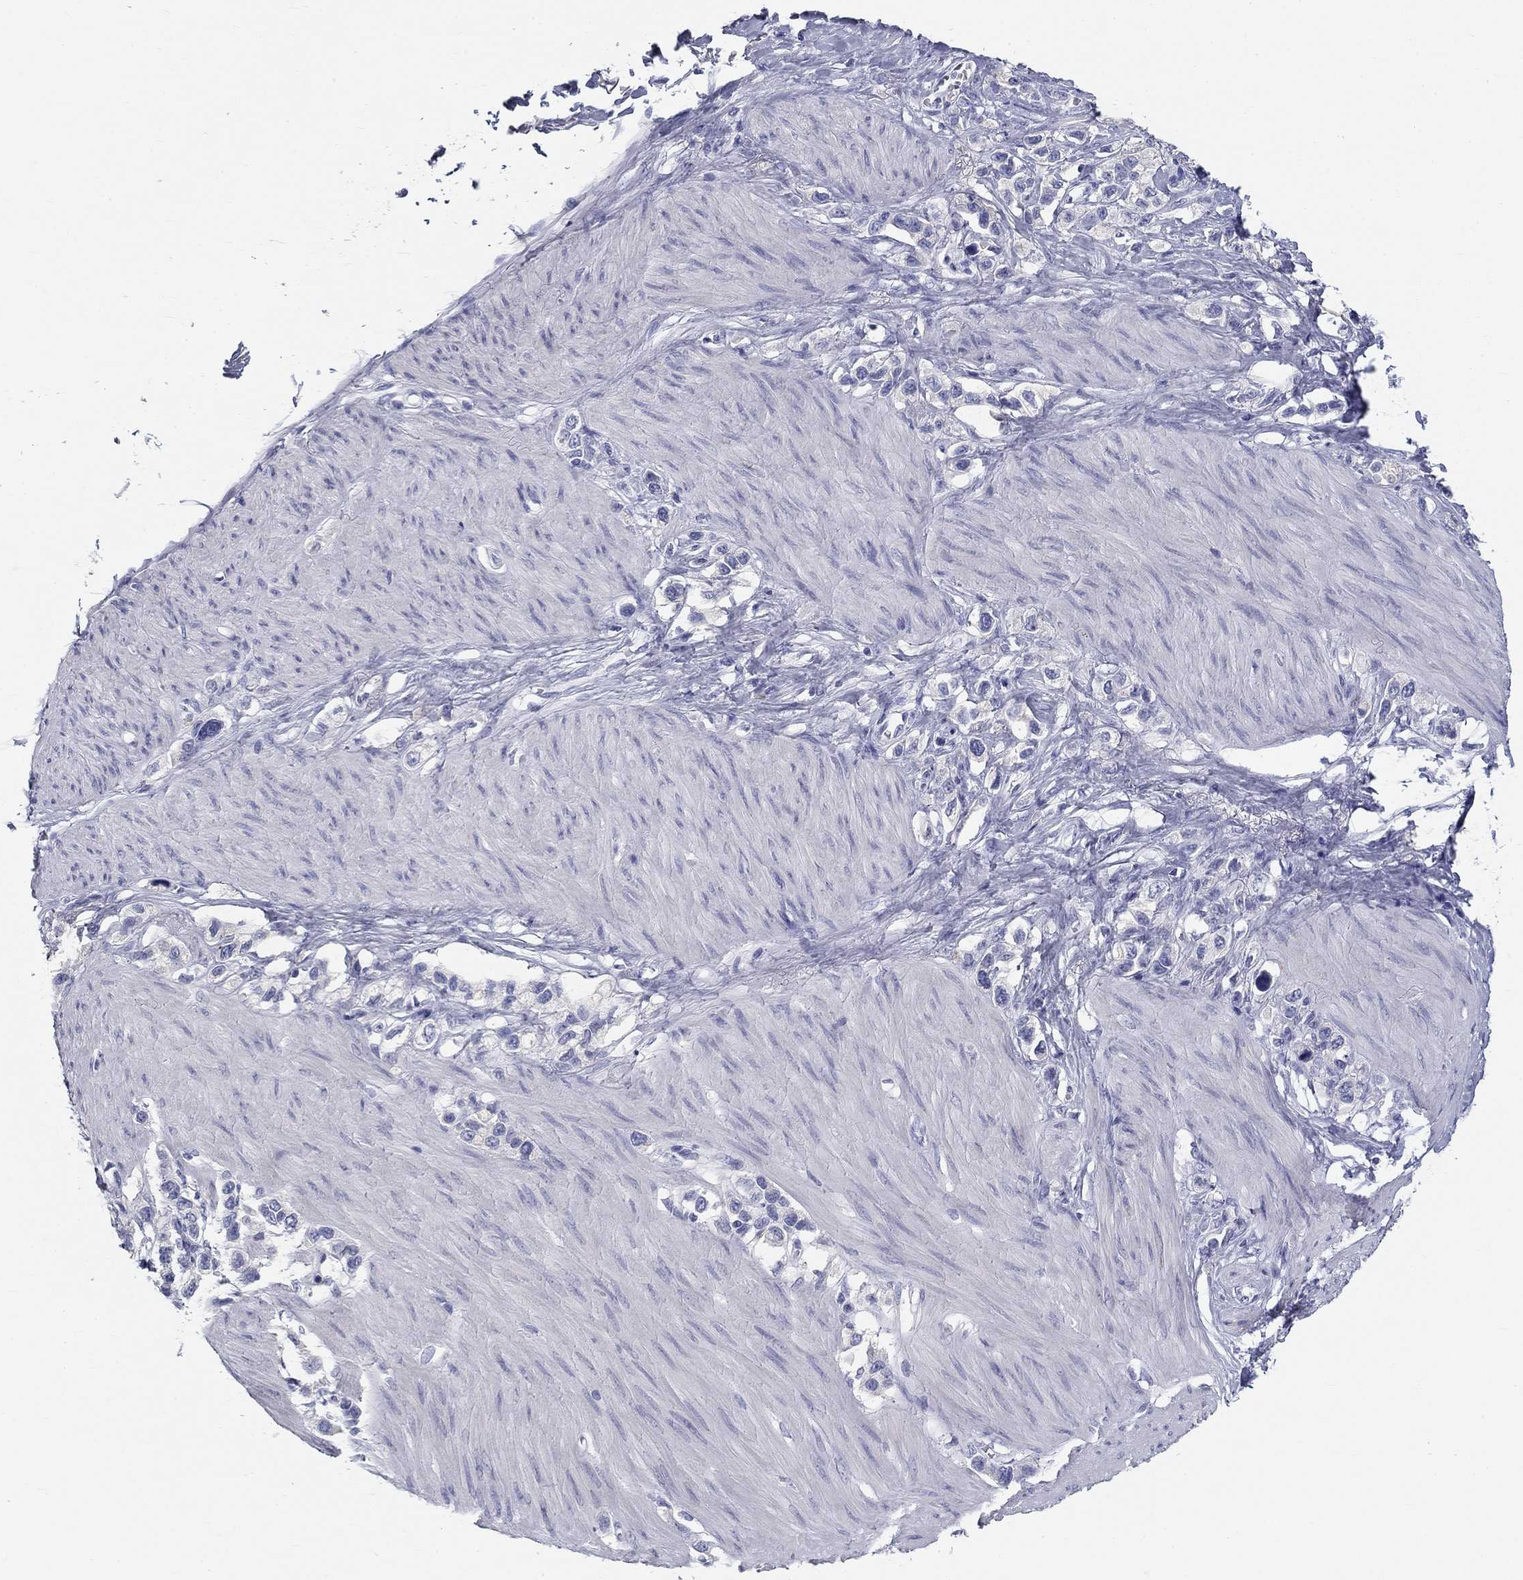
{"staining": {"intensity": "negative", "quantity": "none", "location": "none"}, "tissue": "stomach cancer", "cell_type": "Tumor cells", "image_type": "cancer", "snomed": [{"axis": "morphology", "description": "Normal tissue, NOS"}, {"axis": "morphology", "description": "Adenocarcinoma, NOS"}, {"axis": "morphology", "description": "Adenocarcinoma, High grade"}, {"axis": "topography", "description": "Stomach, upper"}, {"axis": "topography", "description": "Stomach"}], "caption": "Tumor cells show no significant protein expression in stomach cancer (adenocarcinoma).", "gene": "GALNTL5", "patient": {"sex": "female", "age": 65}}